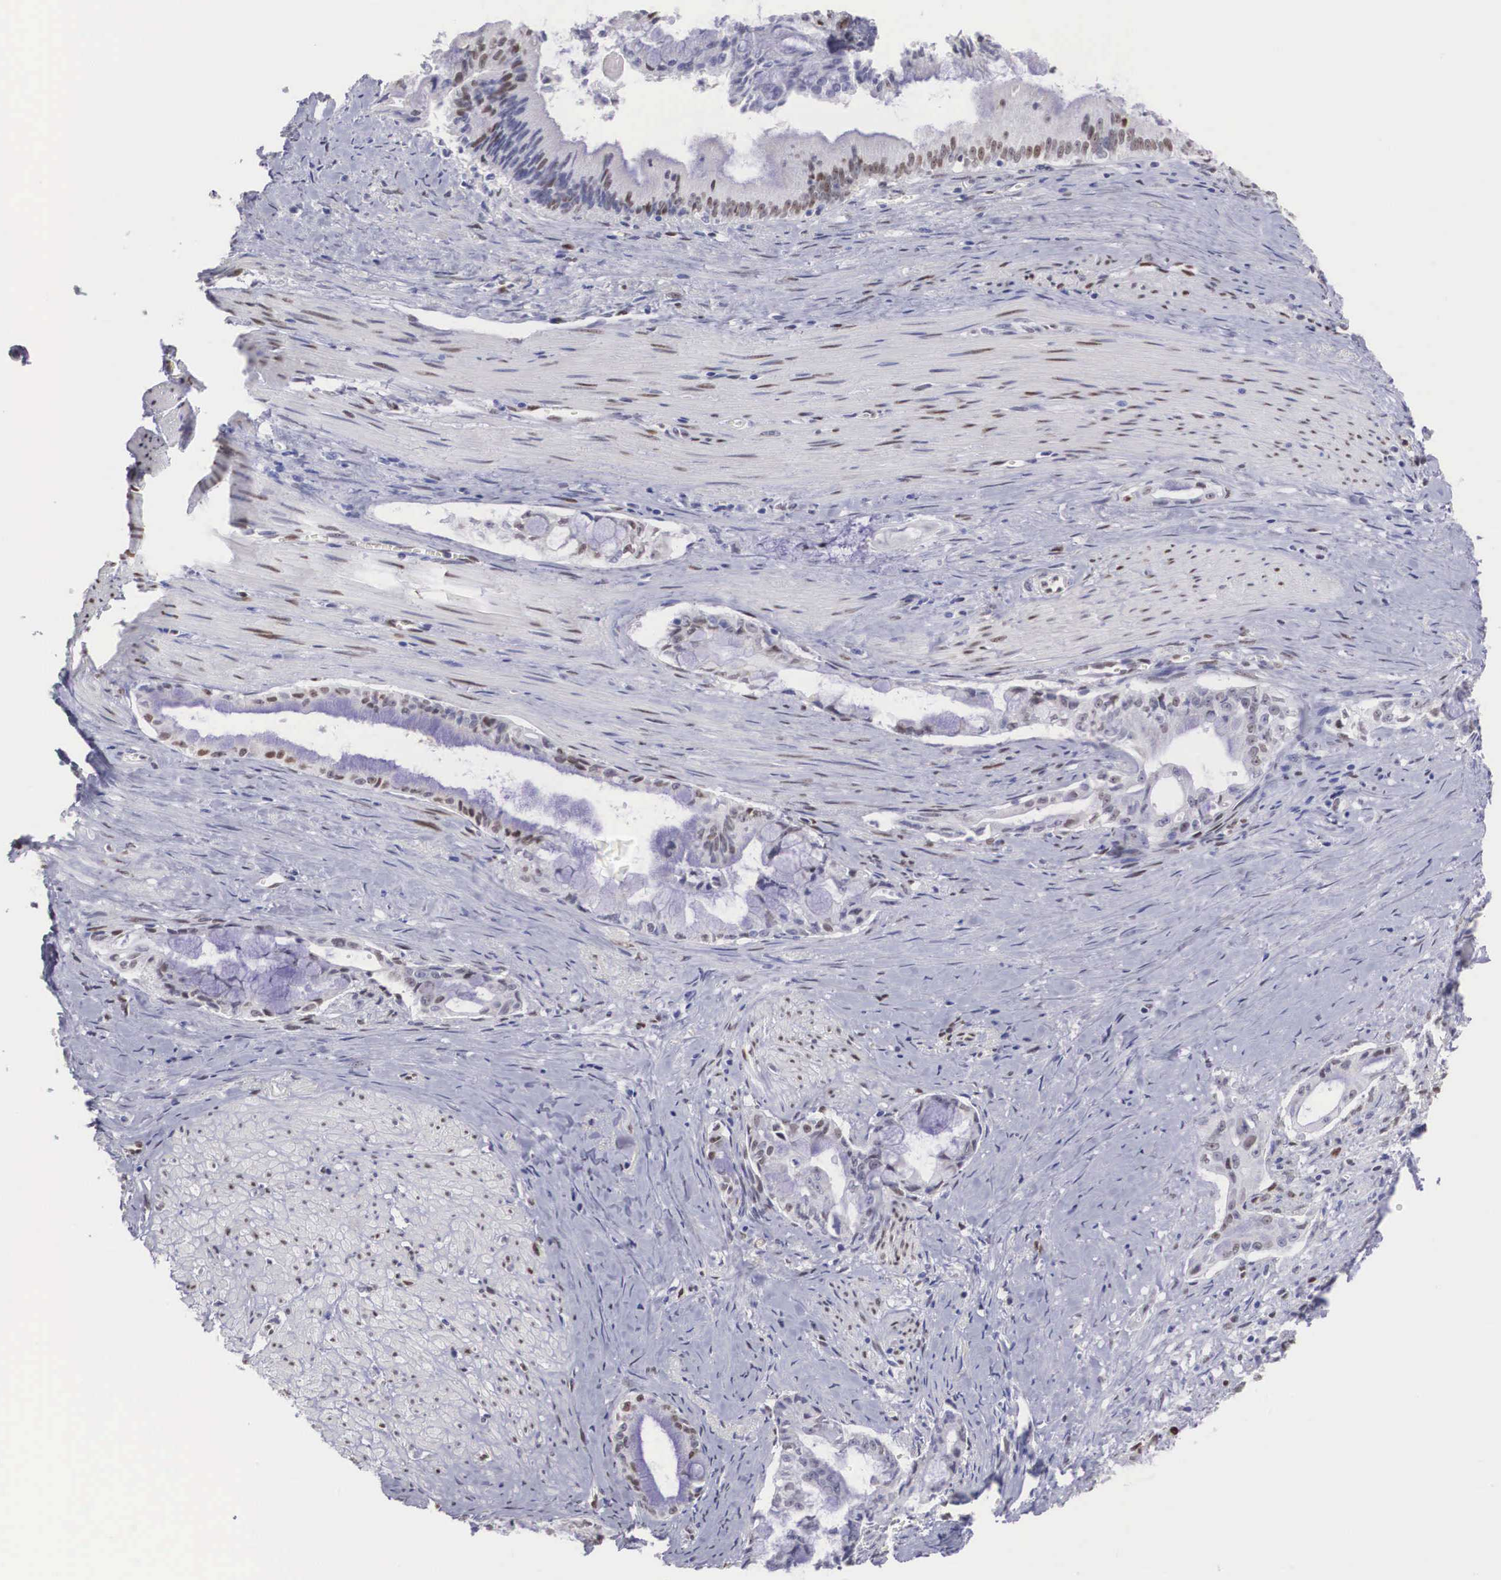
{"staining": {"intensity": "moderate", "quantity": "25%-75%", "location": "nuclear"}, "tissue": "pancreatic cancer", "cell_type": "Tumor cells", "image_type": "cancer", "snomed": [{"axis": "morphology", "description": "Adenocarcinoma, NOS"}, {"axis": "topography", "description": "Pancreas"}], "caption": "Protein analysis of pancreatic cancer tissue exhibits moderate nuclear positivity in about 25%-75% of tumor cells.", "gene": "HMGN5", "patient": {"sex": "male", "age": 59}}